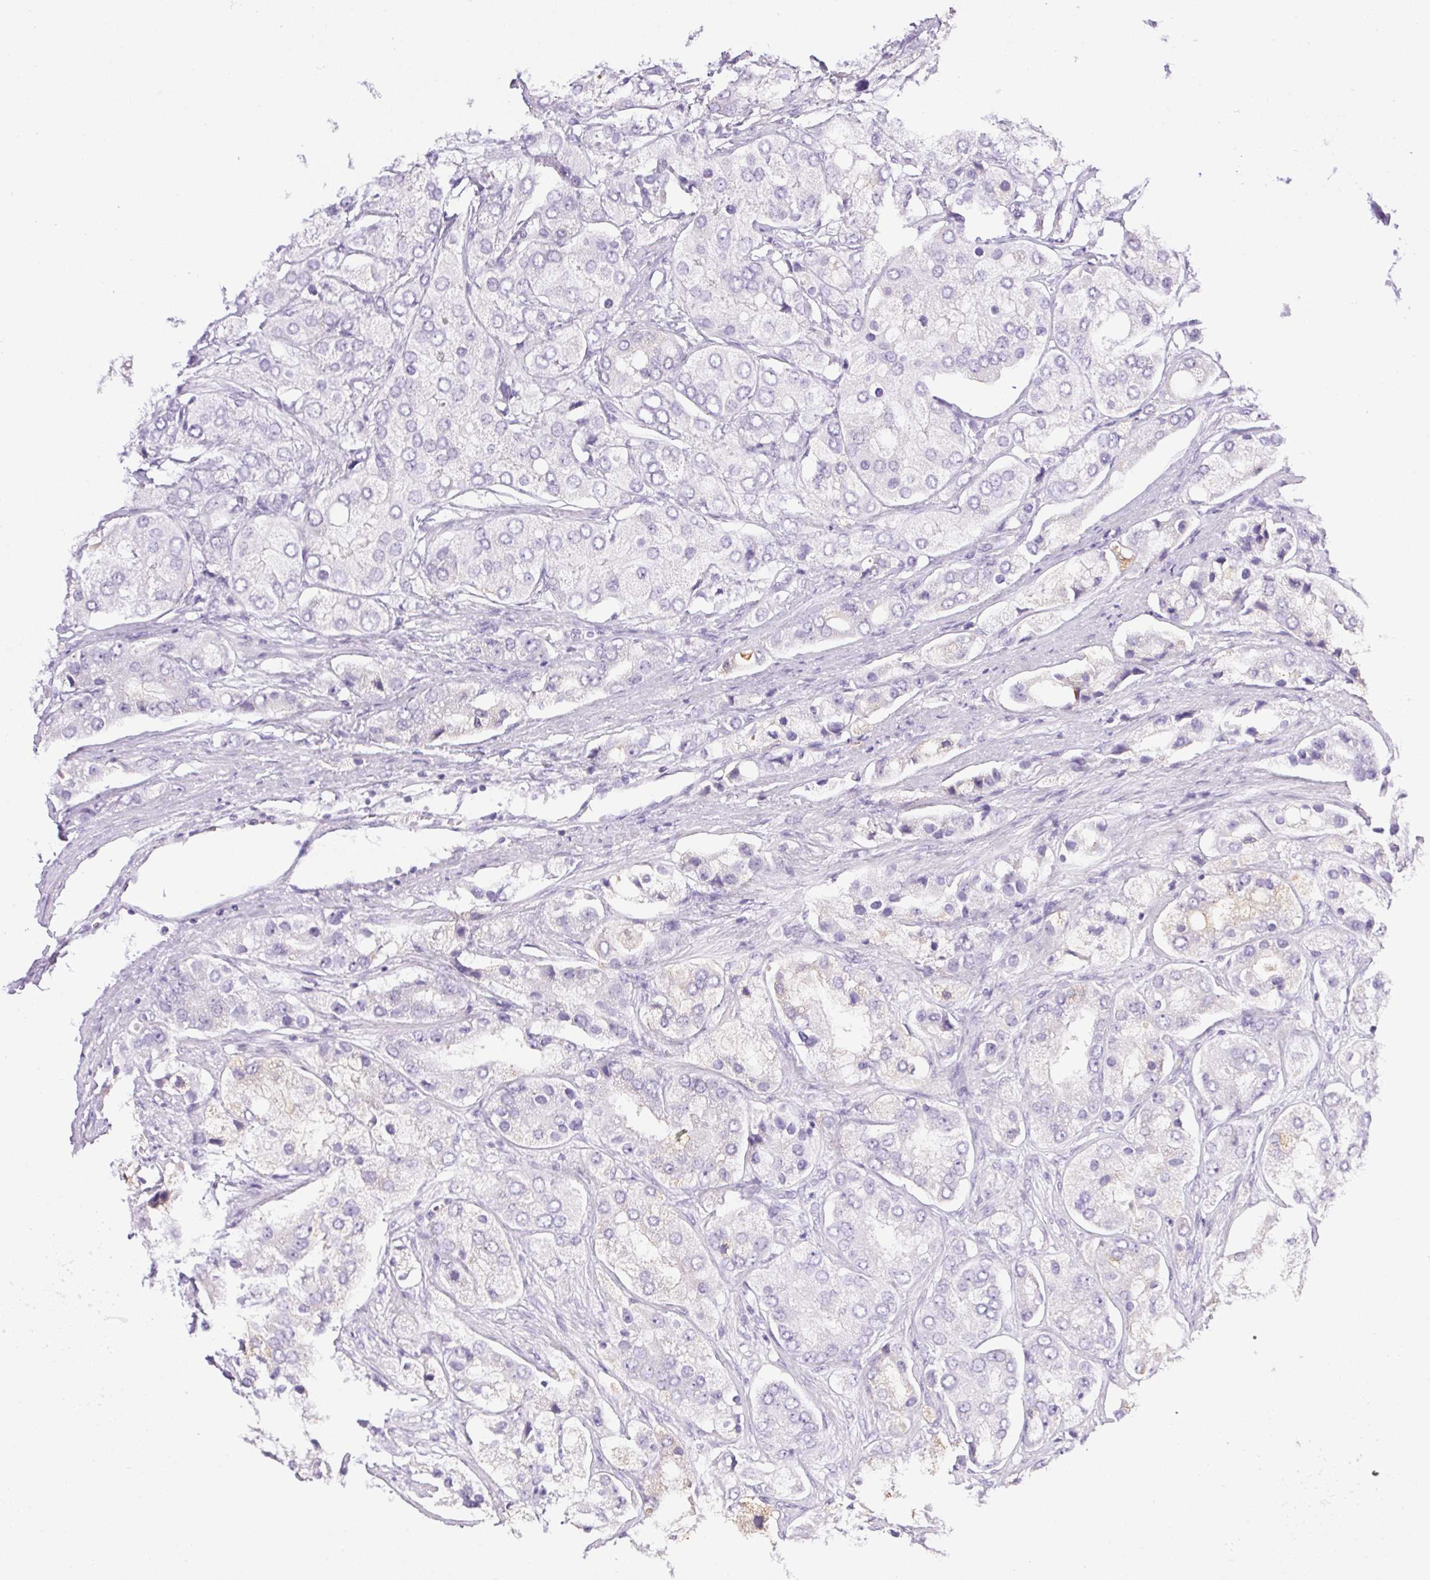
{"staining": {"intensity": "negative", "quantity": "none", "location": "none"}, "tissue": "prostate cancer", "cell_type": "Tumor cells", "image_type": "cancer", "snomed": [{"axis": "morphology", "description": "Adenocarcinoma, Low grade"}, {"axis": "topography", "description": "Prostate"}], "caption": "Prostate cancer (adenocarcinoma (low-grade)) was stained to show a protein in brown. There is no significant staining in tumor cells.", "gene": "ATP6V0A4", "patient": {"sex": "male", "age": 69}}